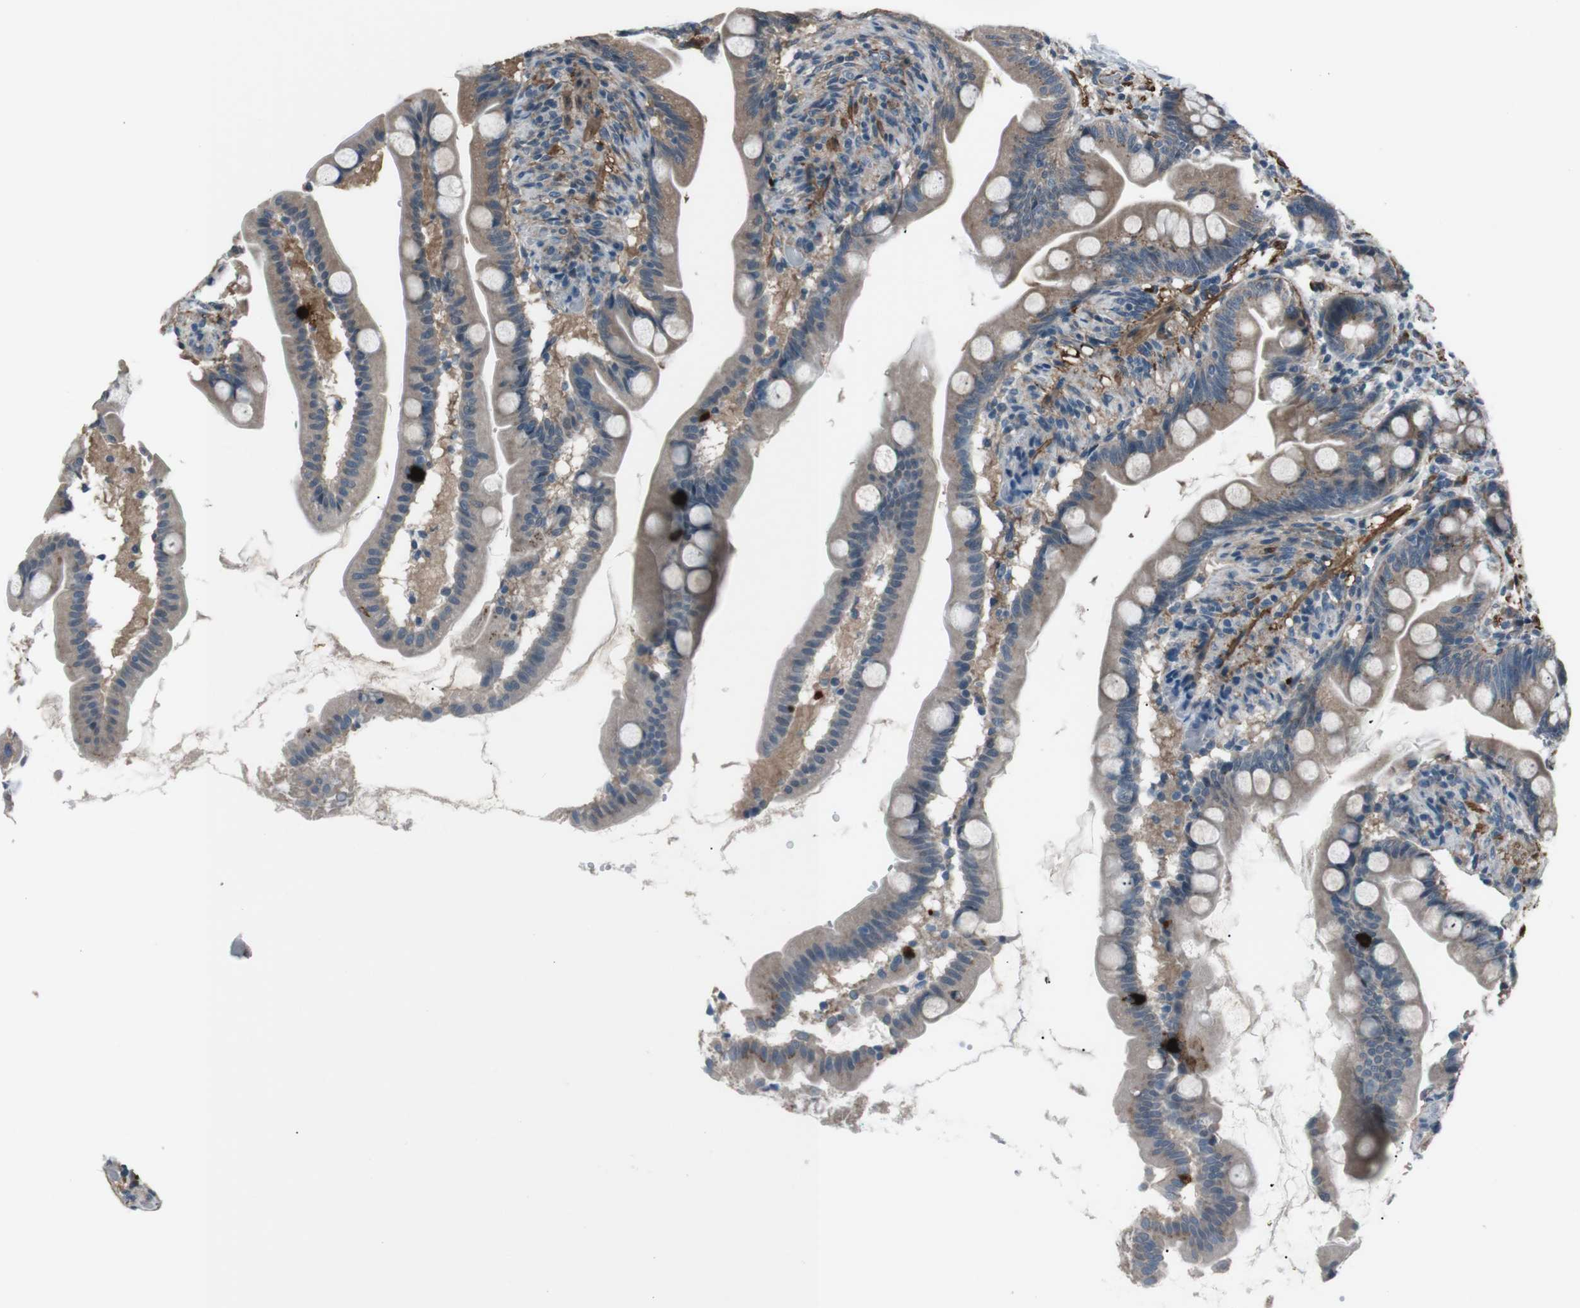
{"staining": {"intensity": "weak", "quantity": ">75%", "location": "cytoplasmic/membranous"}, "tissue": "small intestine", "cell_type": "Glandular cells", "image_type": "normal", "snomed": [{"axis": "morphology", "description": "Normal tissue, NOS"}, {"axis": "topography", "description": "Small intestine"}], "caption": "IHC (DAB) staining of benign human small intestine reveals weak cytoplasmic/membranous protein staining in approximately >75% of glandular cells. (brown staining indicates protein expression, while blue staining denotes nuclei).", "gene": "PDLIM5", "patient": {"sex": "female", "age": 56}}